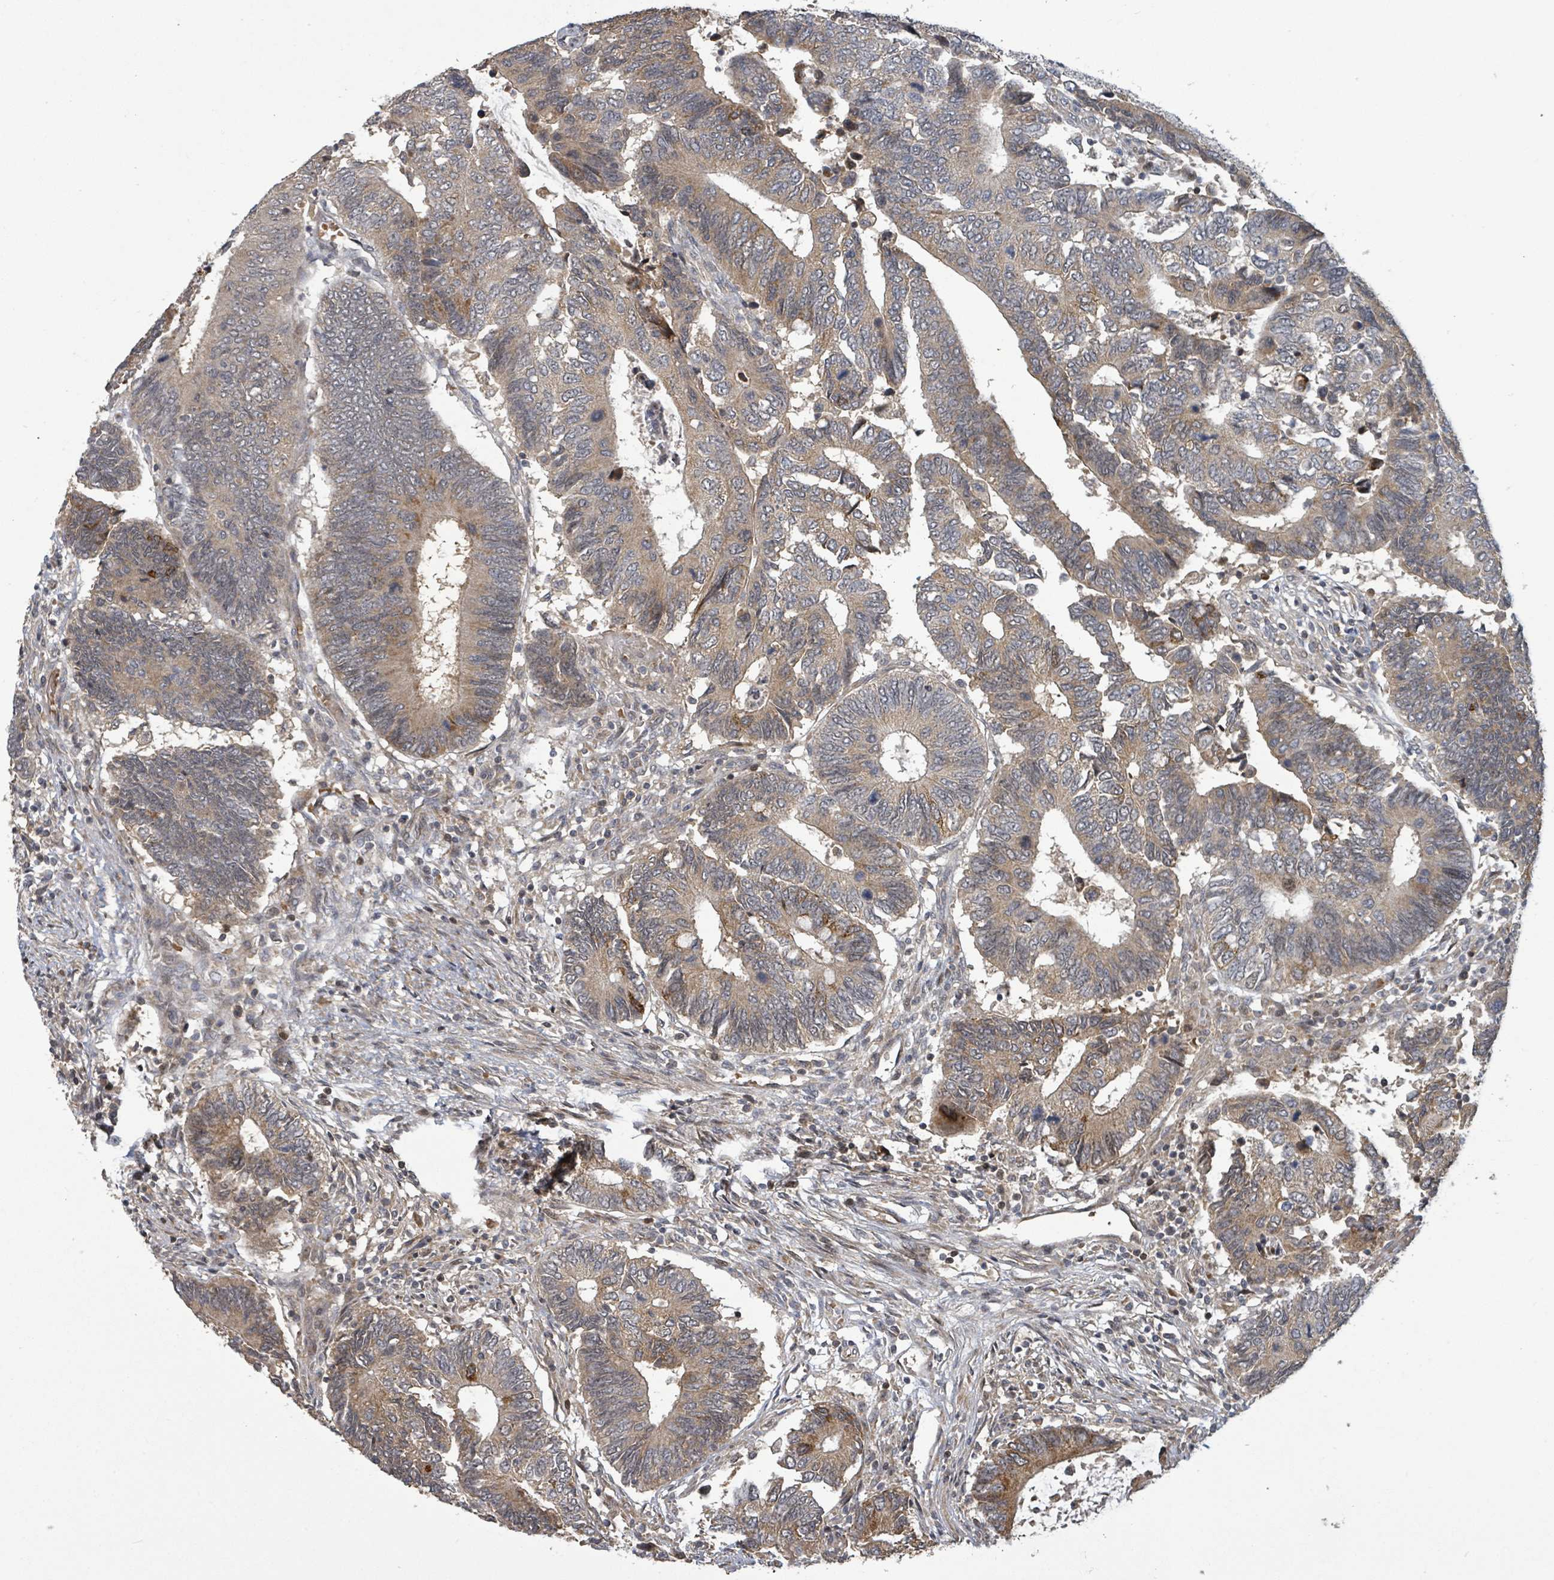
{"staining": {"intensity": "moderate", "quantity": "25%-75%", "location": "cytoplasmic/membranous"}, "tissue": "colorectal cancer", "cell_type": "Tumor cells", "image_type": "cancer", "snomed": [{"axis": "morphology", "description": "Adenocarcinoma, NOS"}, {"axis": "topography", "description": "Colon"}], "caption": "Immunohistochemistry of colorectal cancer shows medium levels of moderate cytoplasmic/membranous expression in about 25%-75% of tumor cells.", "gene": "ITGA11", "patient": {"sex": "male", "age": 87}}